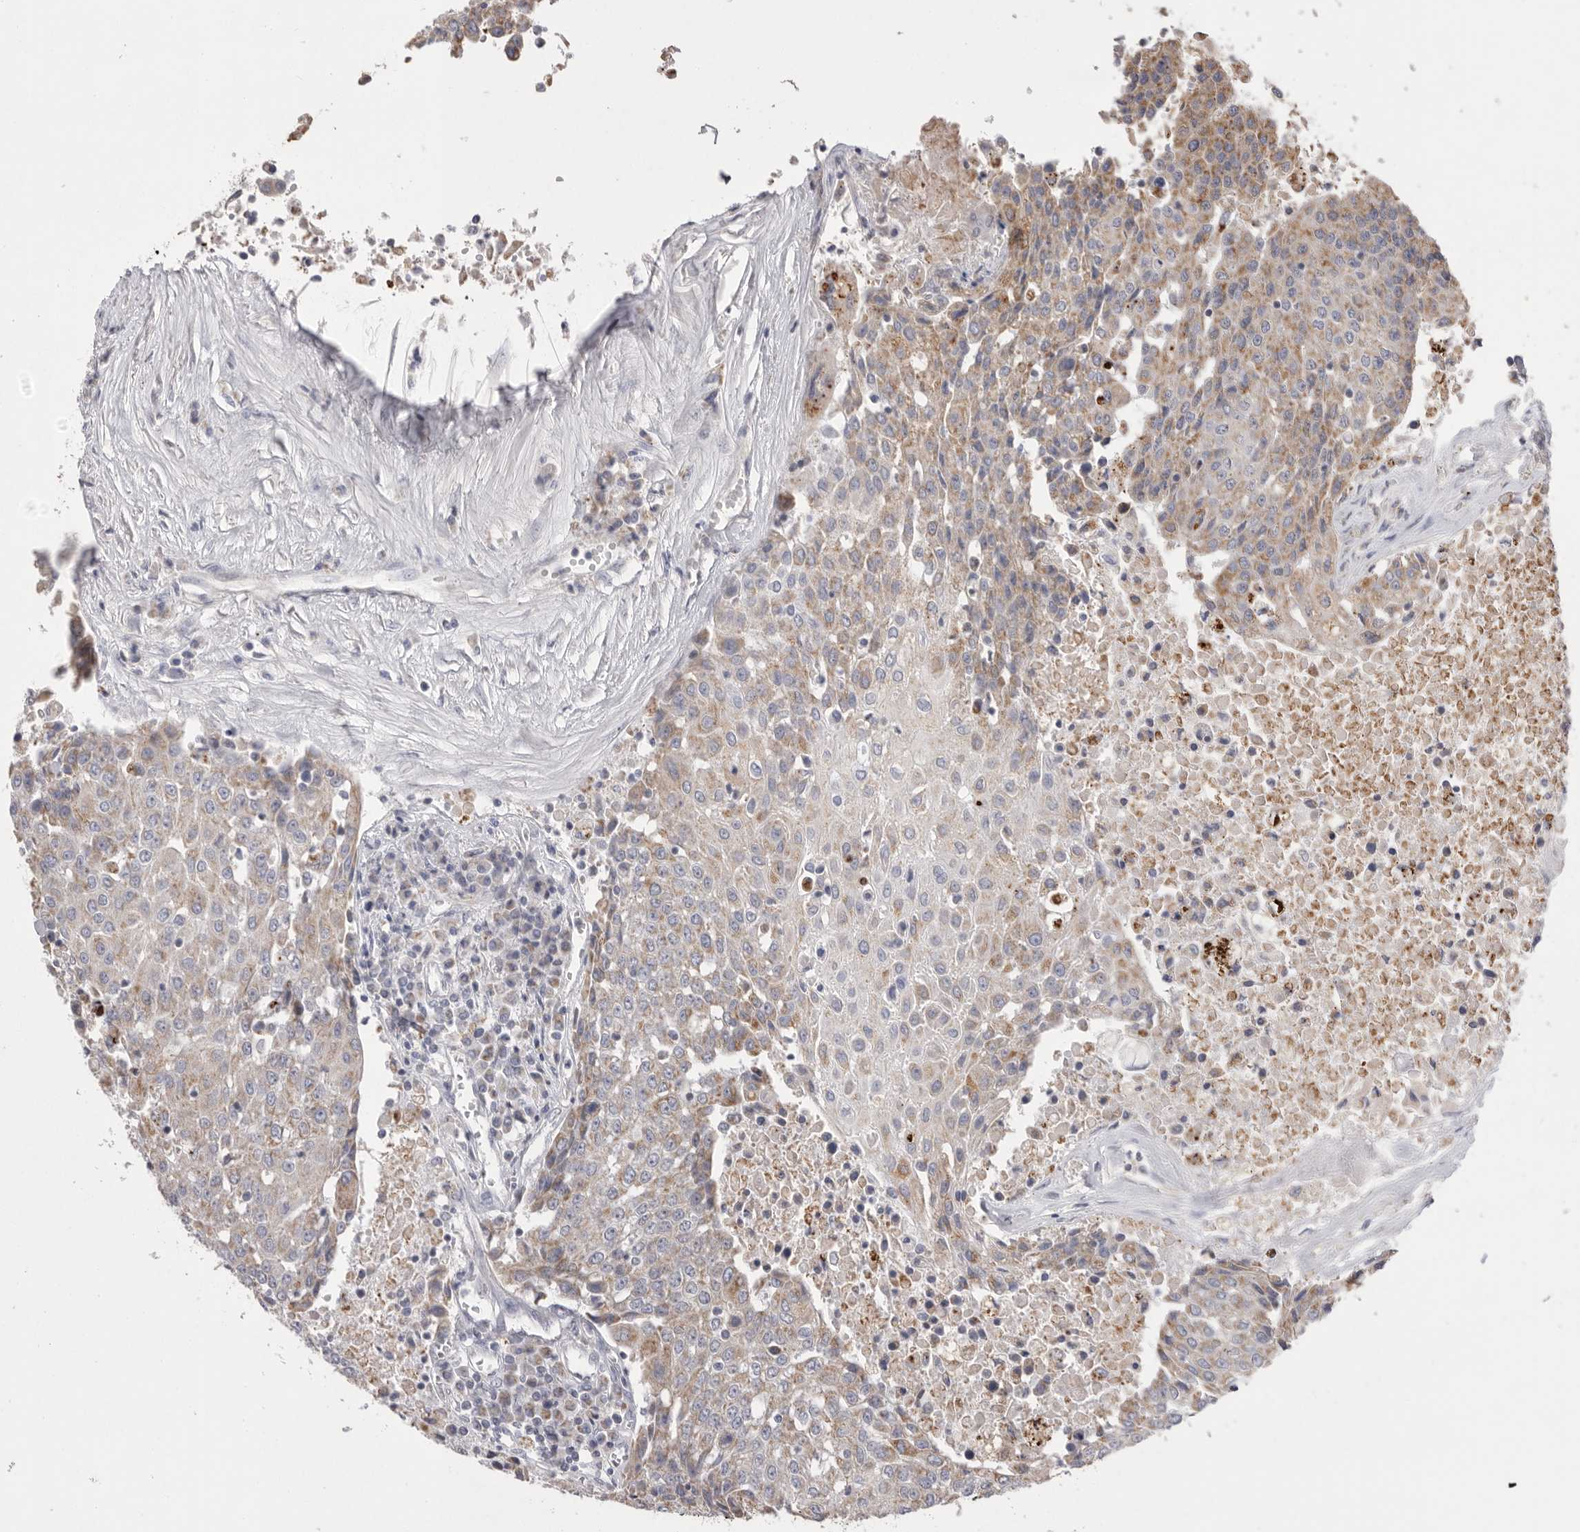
{"staining": {"intensity": "moderate", "quantity": "<25%", "location": "cytoplasmic/membranous"}, "tissue": "urothelial cancer", "cell_type": "Tumor cells", "image_type": "cancer", "snomed": [{"axis": "morphology", "description": "Urothelial carcinoma, High grade"}, {"axis": "topography", "description": "Urinary bladder"}], "caption": "Urothelial cancer stained with a protein marker exhibits moderate staining in tumor cells.", "gene": "VDAC3", "patient": {"sex": "female", "age": 85}}